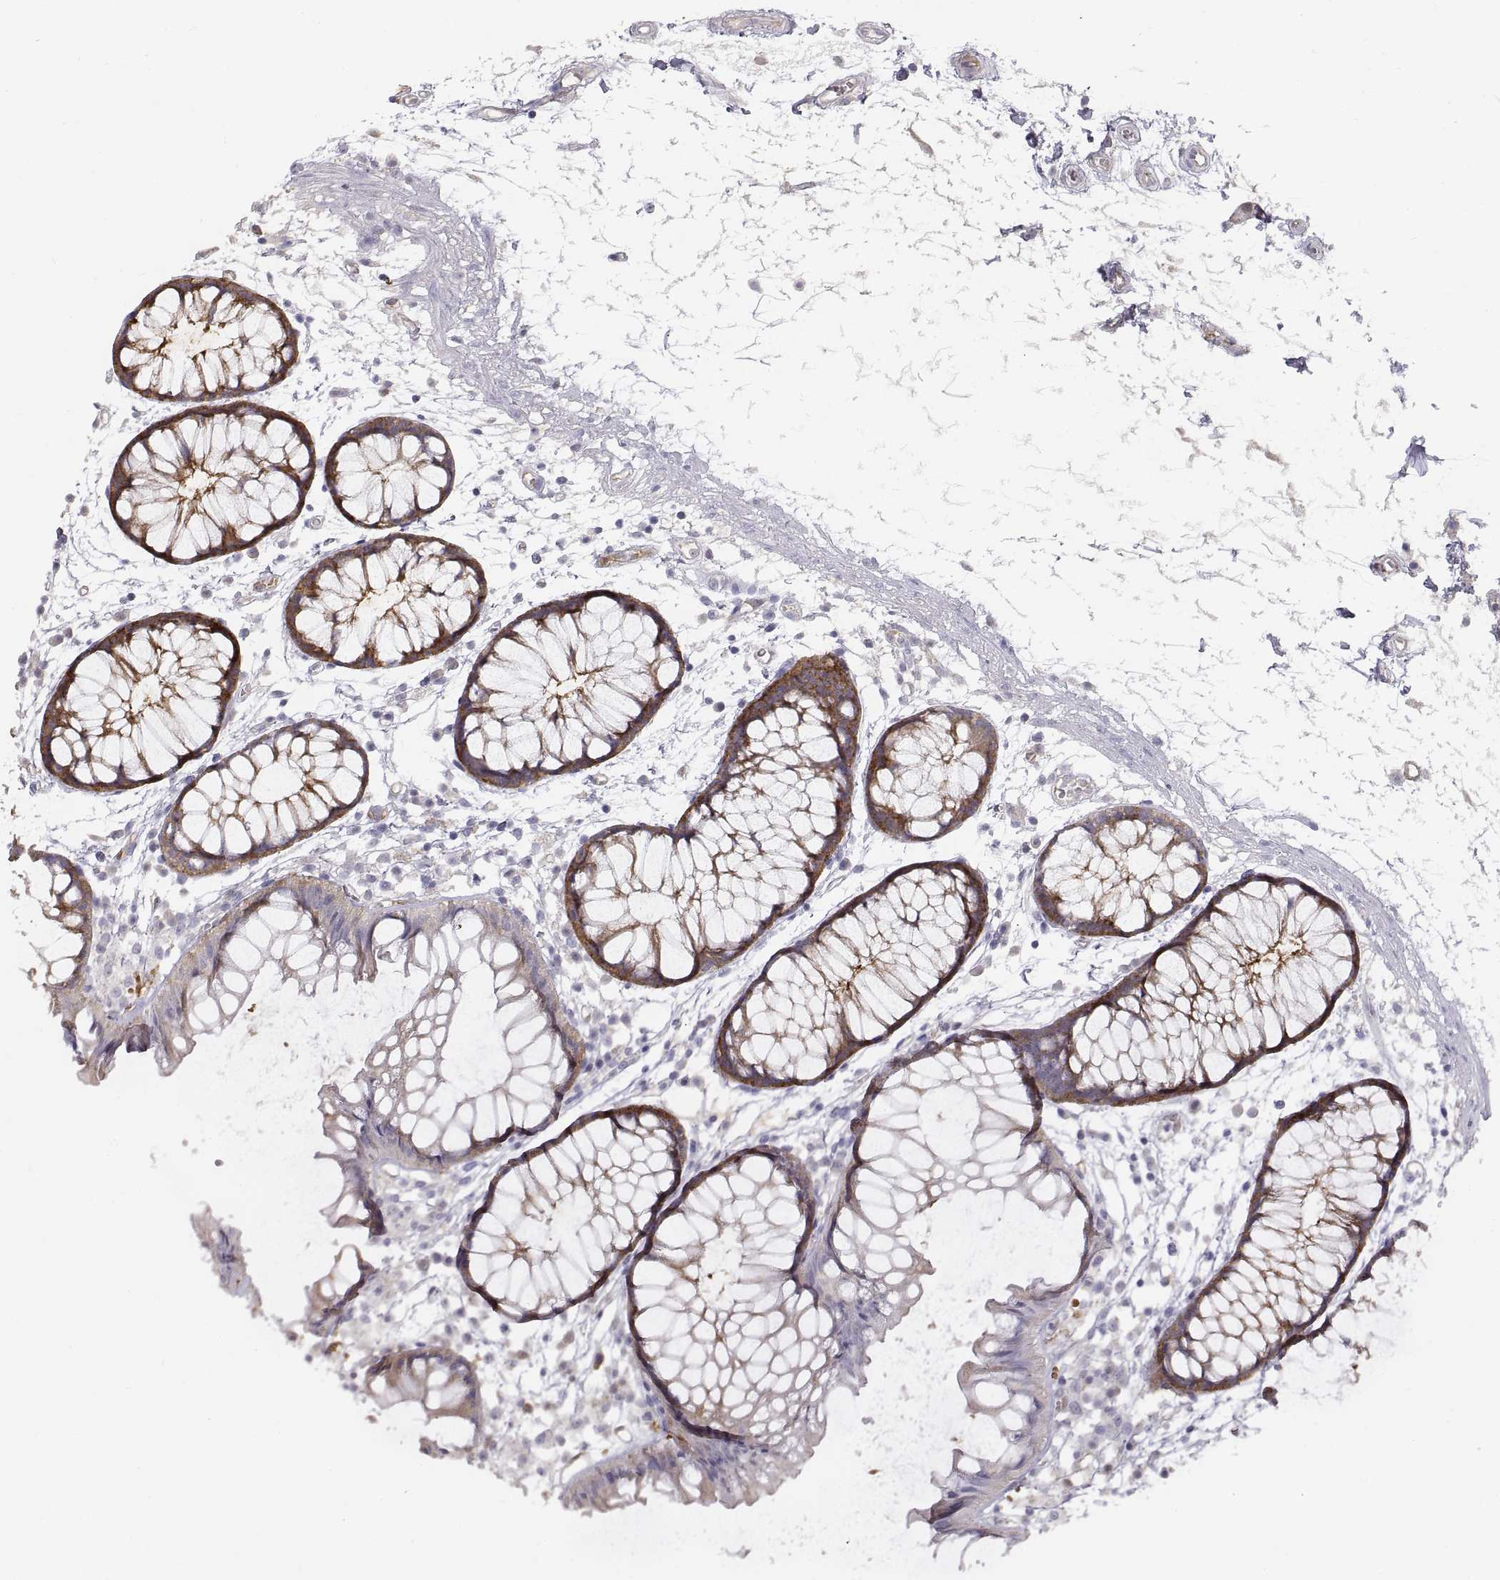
{"staining": {"intensity": "weak", "quantity": "25%-75%", "location": "cytoplasmic/membranous"}, "tissue": "colon", "cell_type": "Endothelial cells", "image_type": "normal", "snomed": [{"axis": "morphology", "description": "Normal tissue, NOS"}, {"axis": "morphology", "description": "Adenocarcinoma, NOS"}, {"axis": "topography", "description": "Colon"}], "caption": "Brown immunohistochemical staining in unremarkable colon shows weak cytoplasmic/membranous expression in about 25%-75% of endothelial cells.", "gene": "HSP90AB1", "patient": {"sex": "male", "age": 65}}